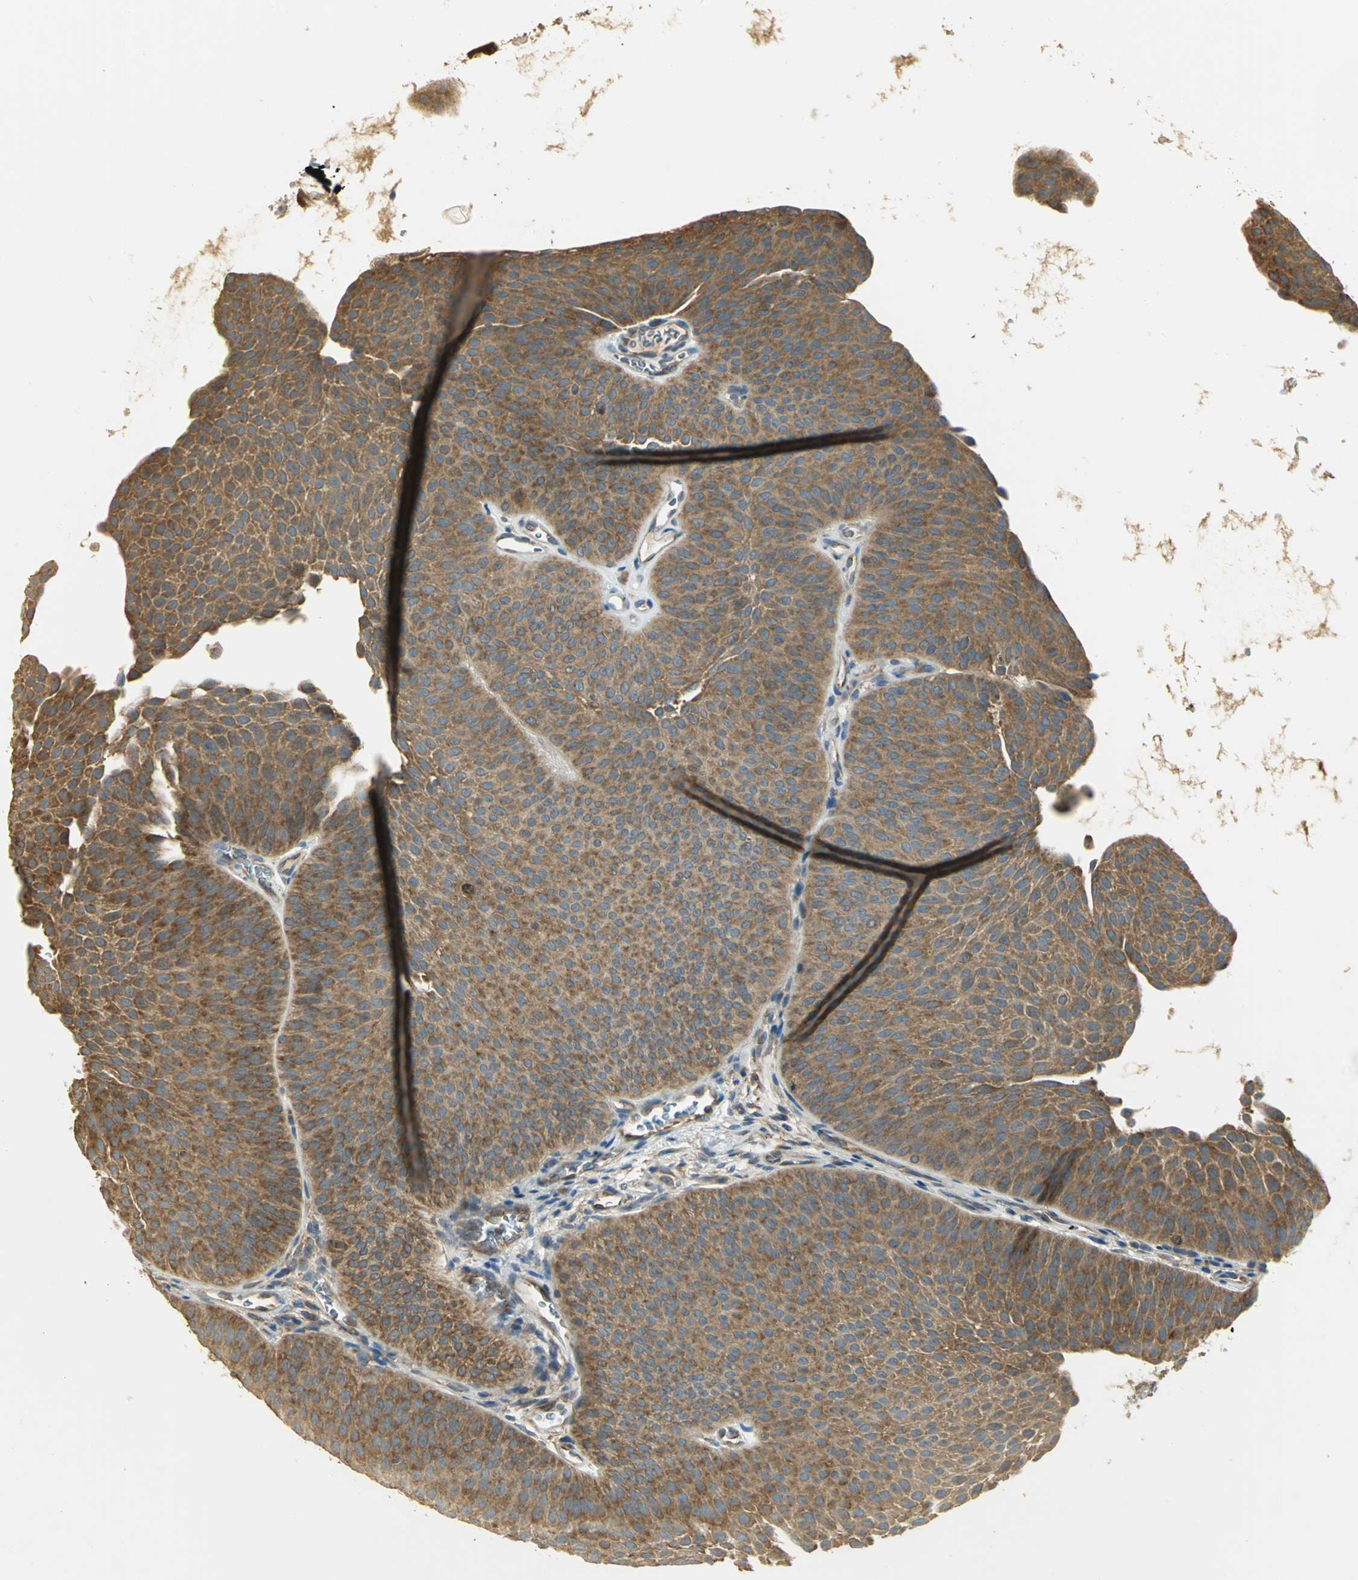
{"staining": {"intensity": "moderate", "quantity": ">75%", "location": "cytoplasmic/membranous"}, "tissue": "urothelial cancer", "cell_type": "Tumor cells", "image_type": "cancer", "snomed": [{"axis": "morphology", "description": "Urothelial carcinoma, Low grade"}, {"axis": "topography", "description": "Urinary bladder"}], "caption": "A high-resolution histopathology image shows immunohistochemistry (IHC) staining of urothelial carcinoma (low-grade), which shows moderate cytoplasmic/membranous positivity in approximately >75% of tumor cells.", "gene": "RARS1", "patient": {"sex": "female", "age": 60}}